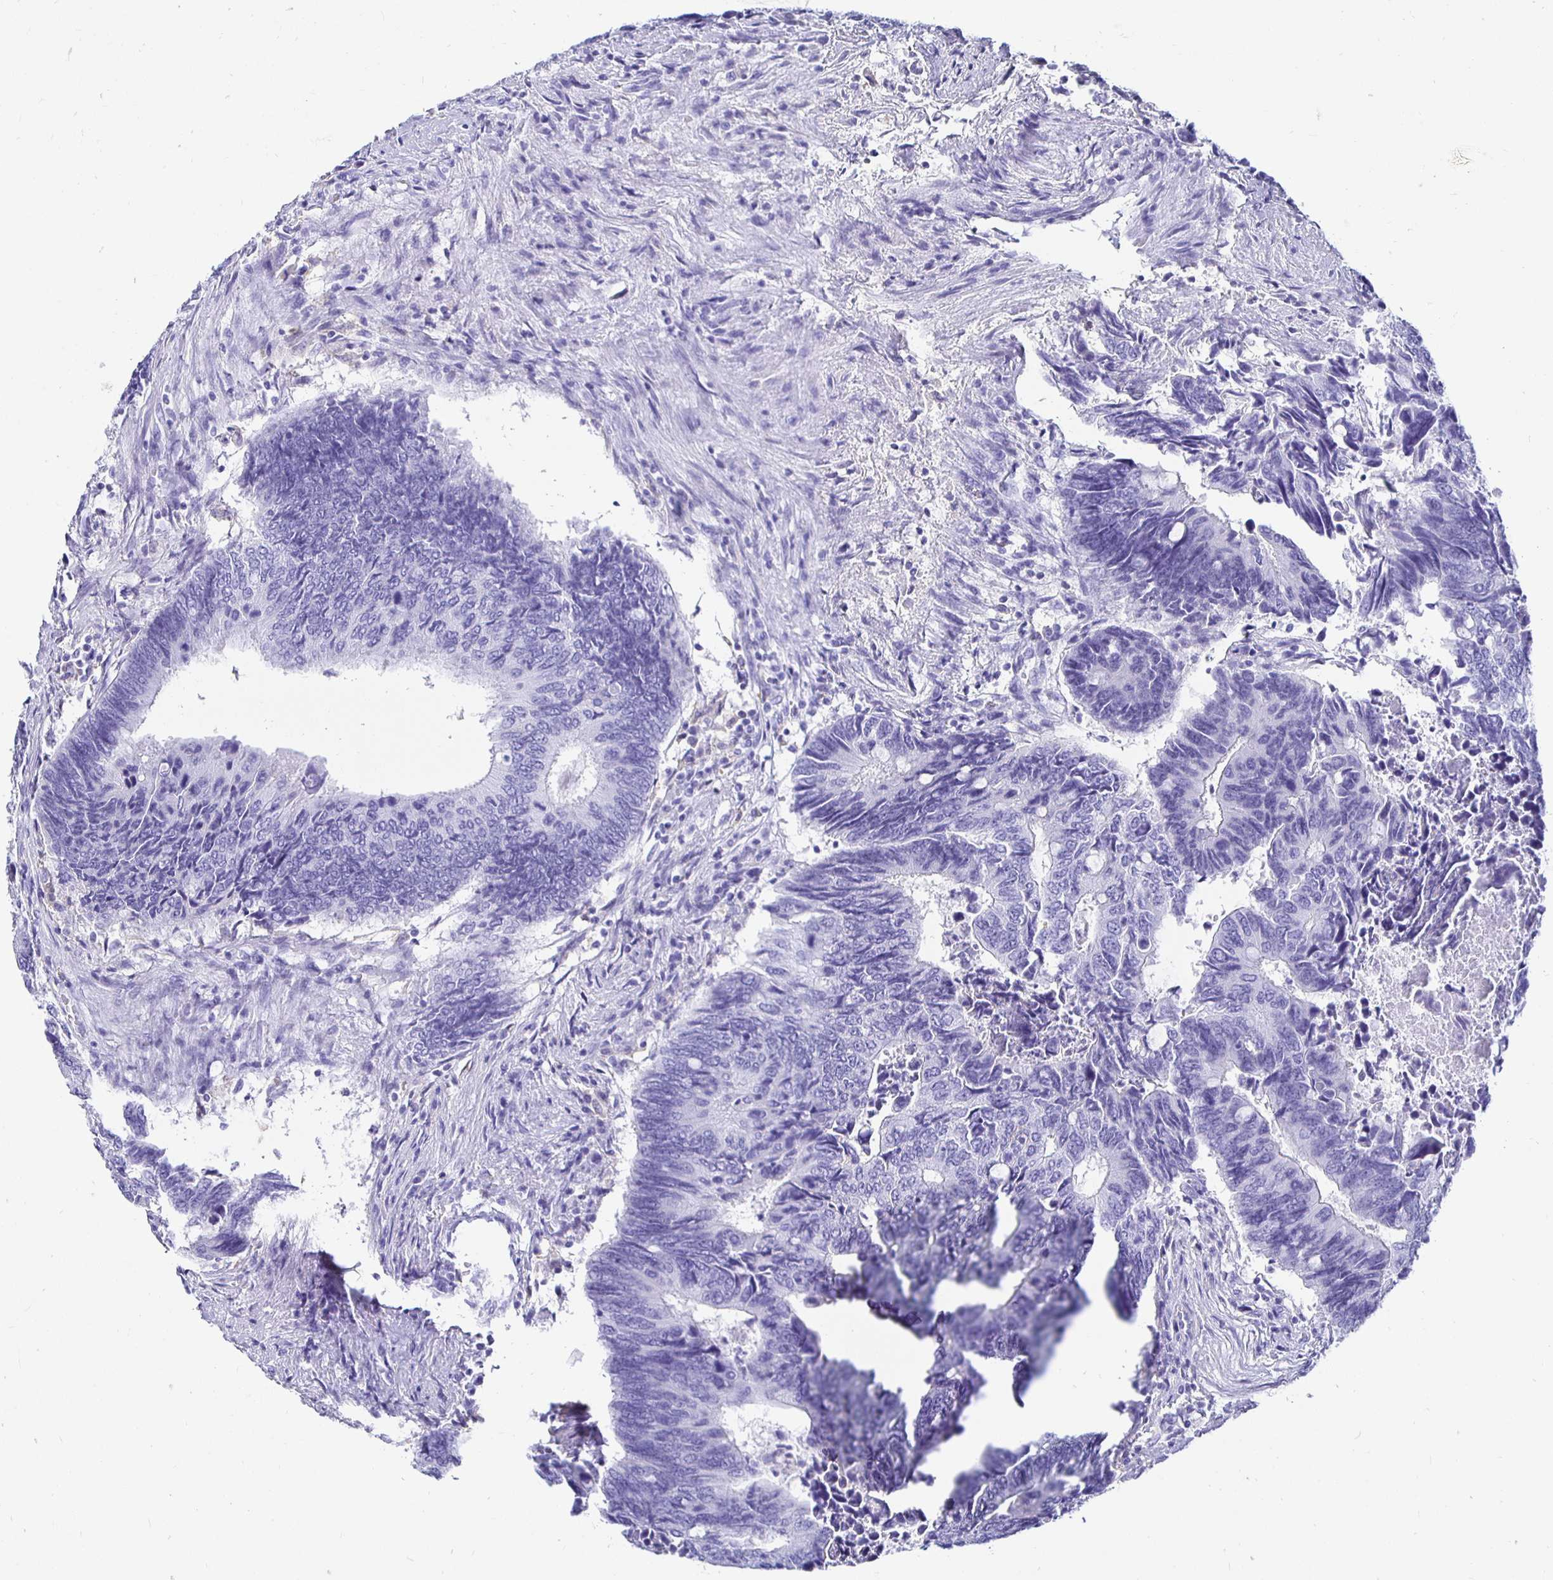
{"staining": {"intensity": "negative", "quantity": "none", "location": "none"}, "tissue": "colorectal cancer", "cell_type": "Tumor cells", "image_type": "cancer", "snomed": [{"axis": "morphology", "description": "Adenocarcinoma, NOS"}, {"axis": "topography", "description": "Colon"}], "caption": "This is an IHC histopathology image of human colorectal cancer. There is no expression in tumor cells.", "gene": "UMOD", "patient": {"sex": "male", "age": 87}}